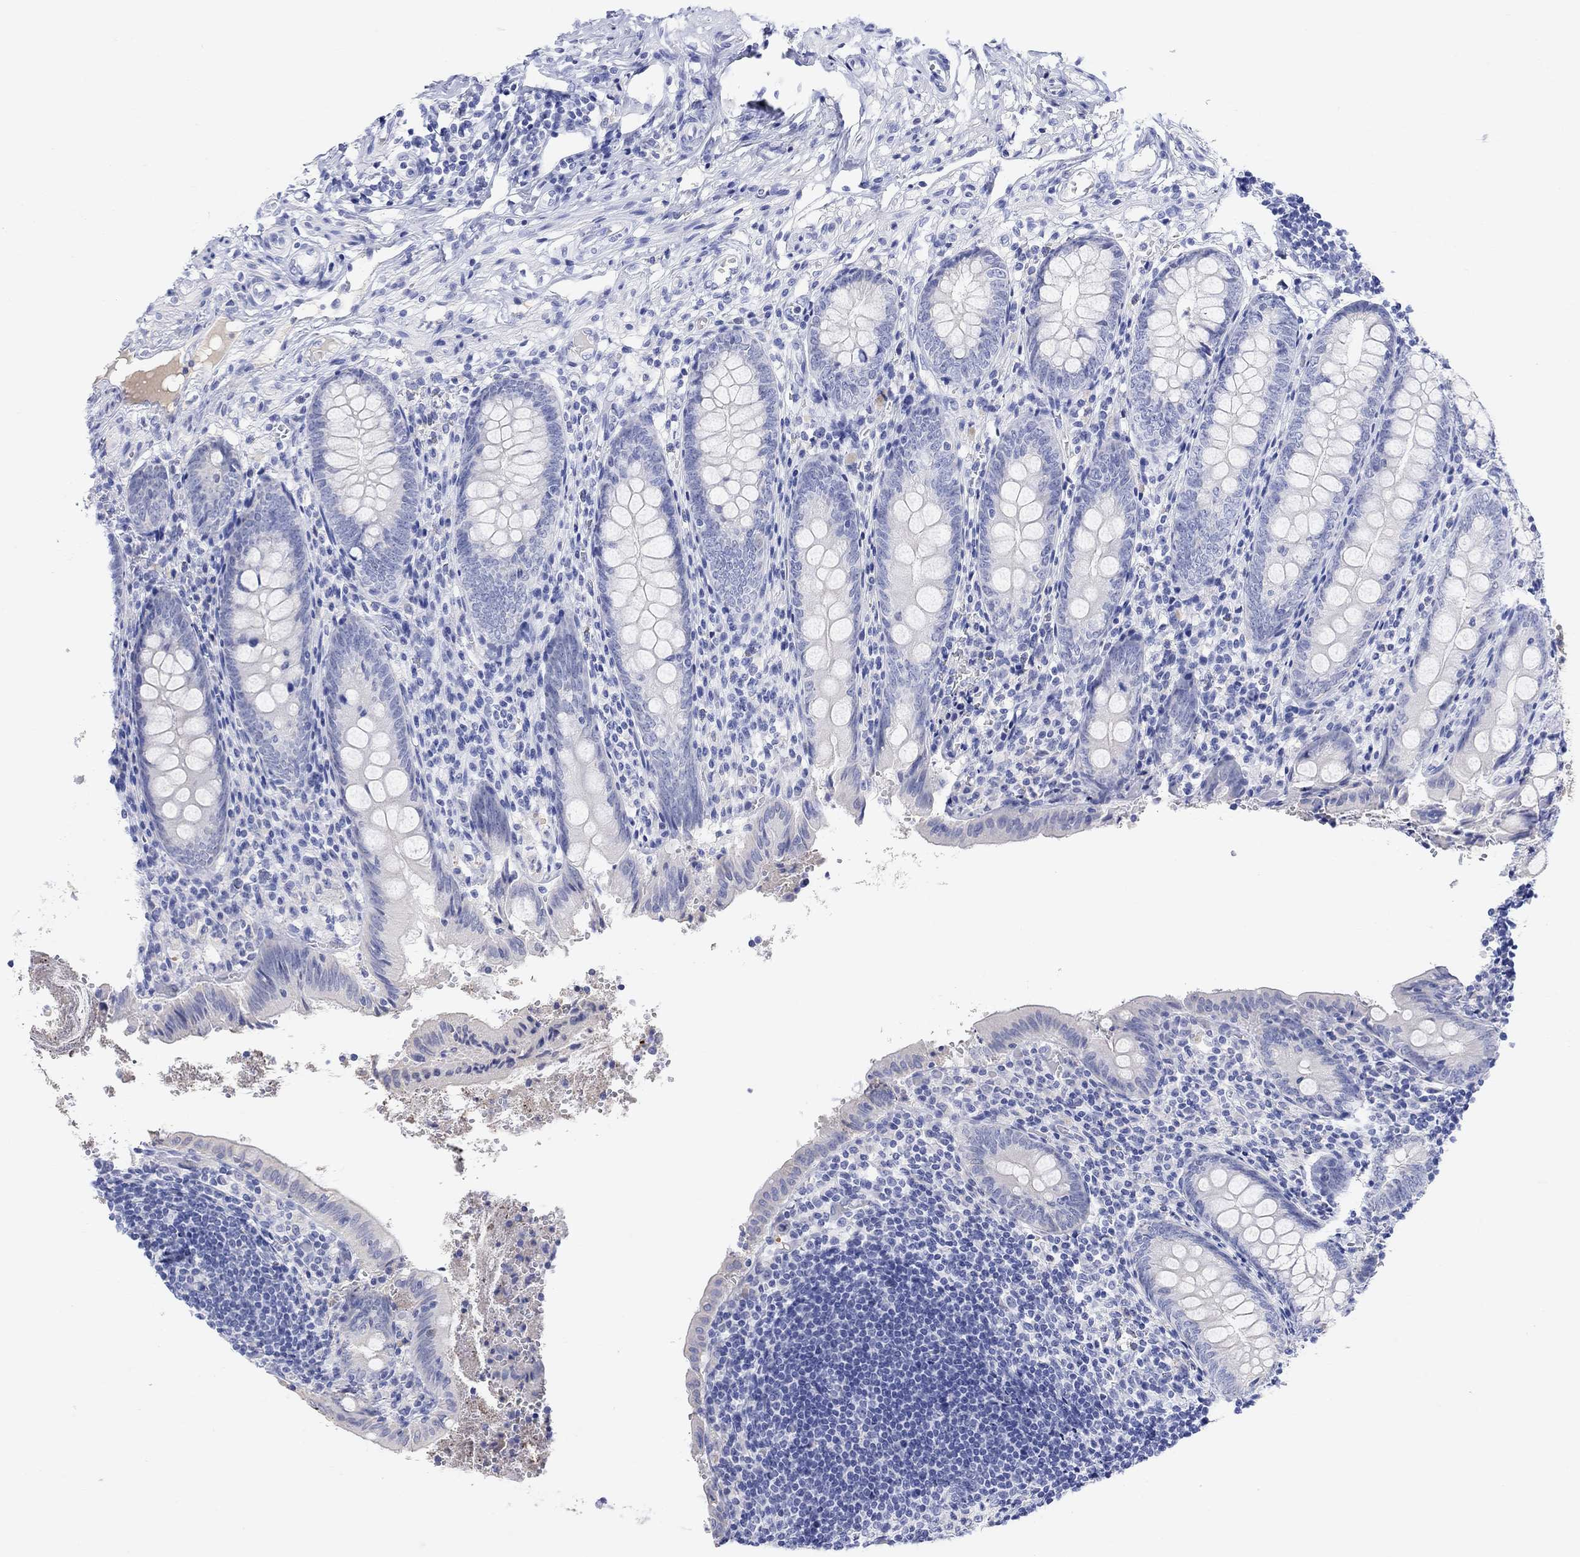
{"staining": {"intensity": "negative", "quantity": "none", "location": "none"}, "tissue": "appendix", "cell_type": "Glandular cells", "image_type": "normal", "snomed": [{"axis": "morphology", "description": "Normal tissue, NOS"}, {"axis": "topography", "description": "Appendix"}], "caption": "Immunohistochemistry histopathology image of unremarkable human appendix stained for a protein (brown), which shows no positivity in glandular cells. Brightfield microscopy of immunohistochemistry stained with DAB (3,3'-diaminobenzidine) (brown) and hematoxylin (blue), captured at high magnification.", "gene": "TYR", "patient": {"sex": "female", "age": 23}}